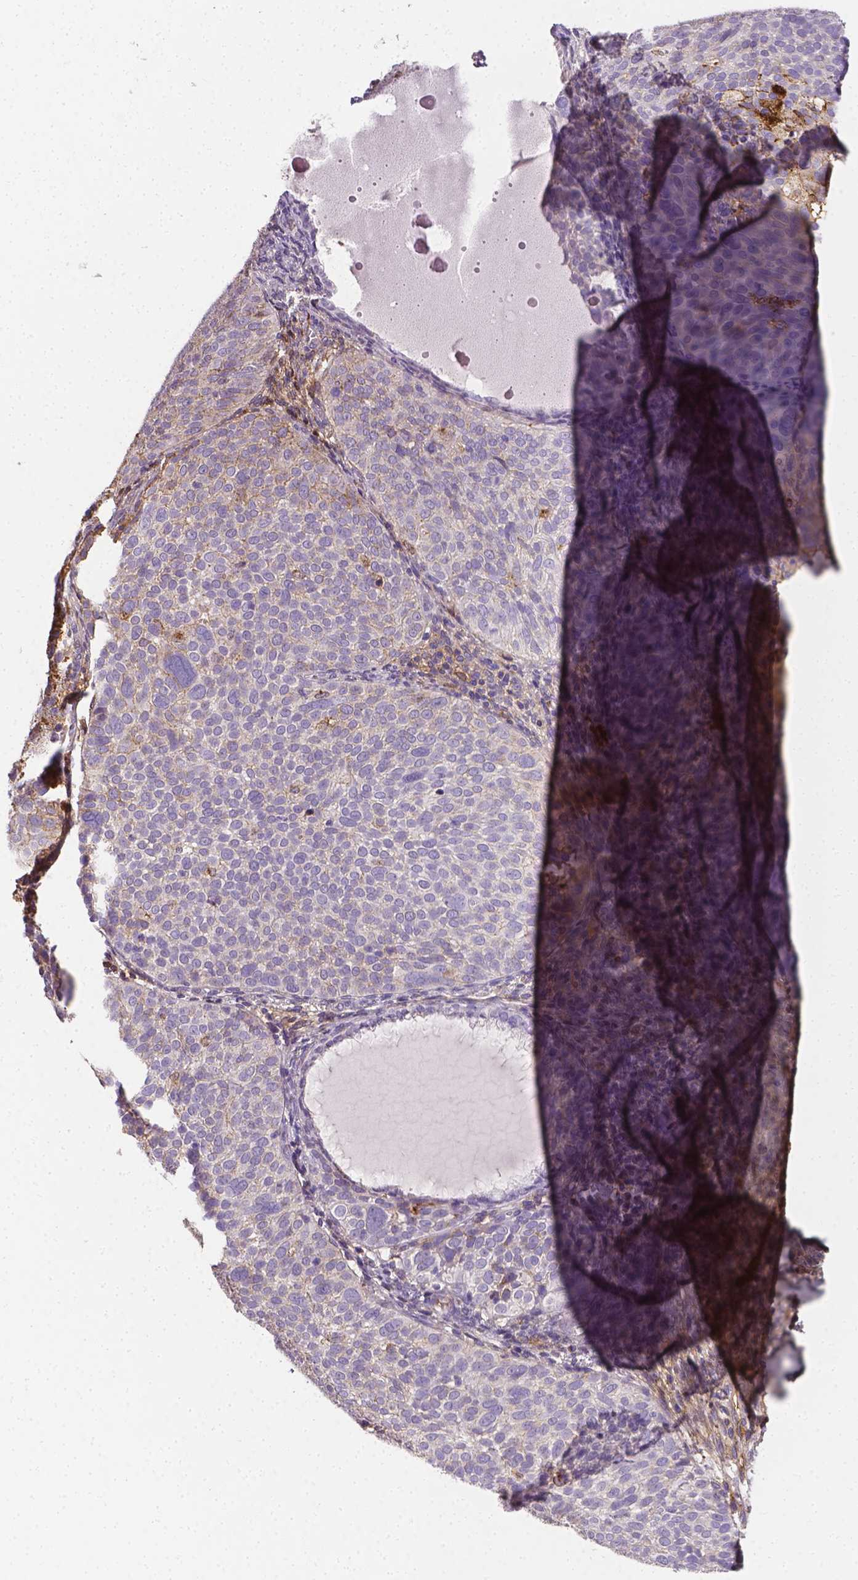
{"staining": {"intensity": "weak", "quantity": "<25%", "location": "cytoplasmic/membranous"}, "tissue": "cervical cancer", "cell_type": "Tumor cells", "image_type": "cancer", "snomed": [{"axis": "morphology", "description": "Squamous cell carcinoma, NOS"}, {"axis": "topography", "description": "Cervix"}], "caption": "The image exhibits no significant staining in tumor cells of cervical cancer (squamous cell carcinoma).", "gene": "APOE", "patient": {"sex": "female", "age": 39}}